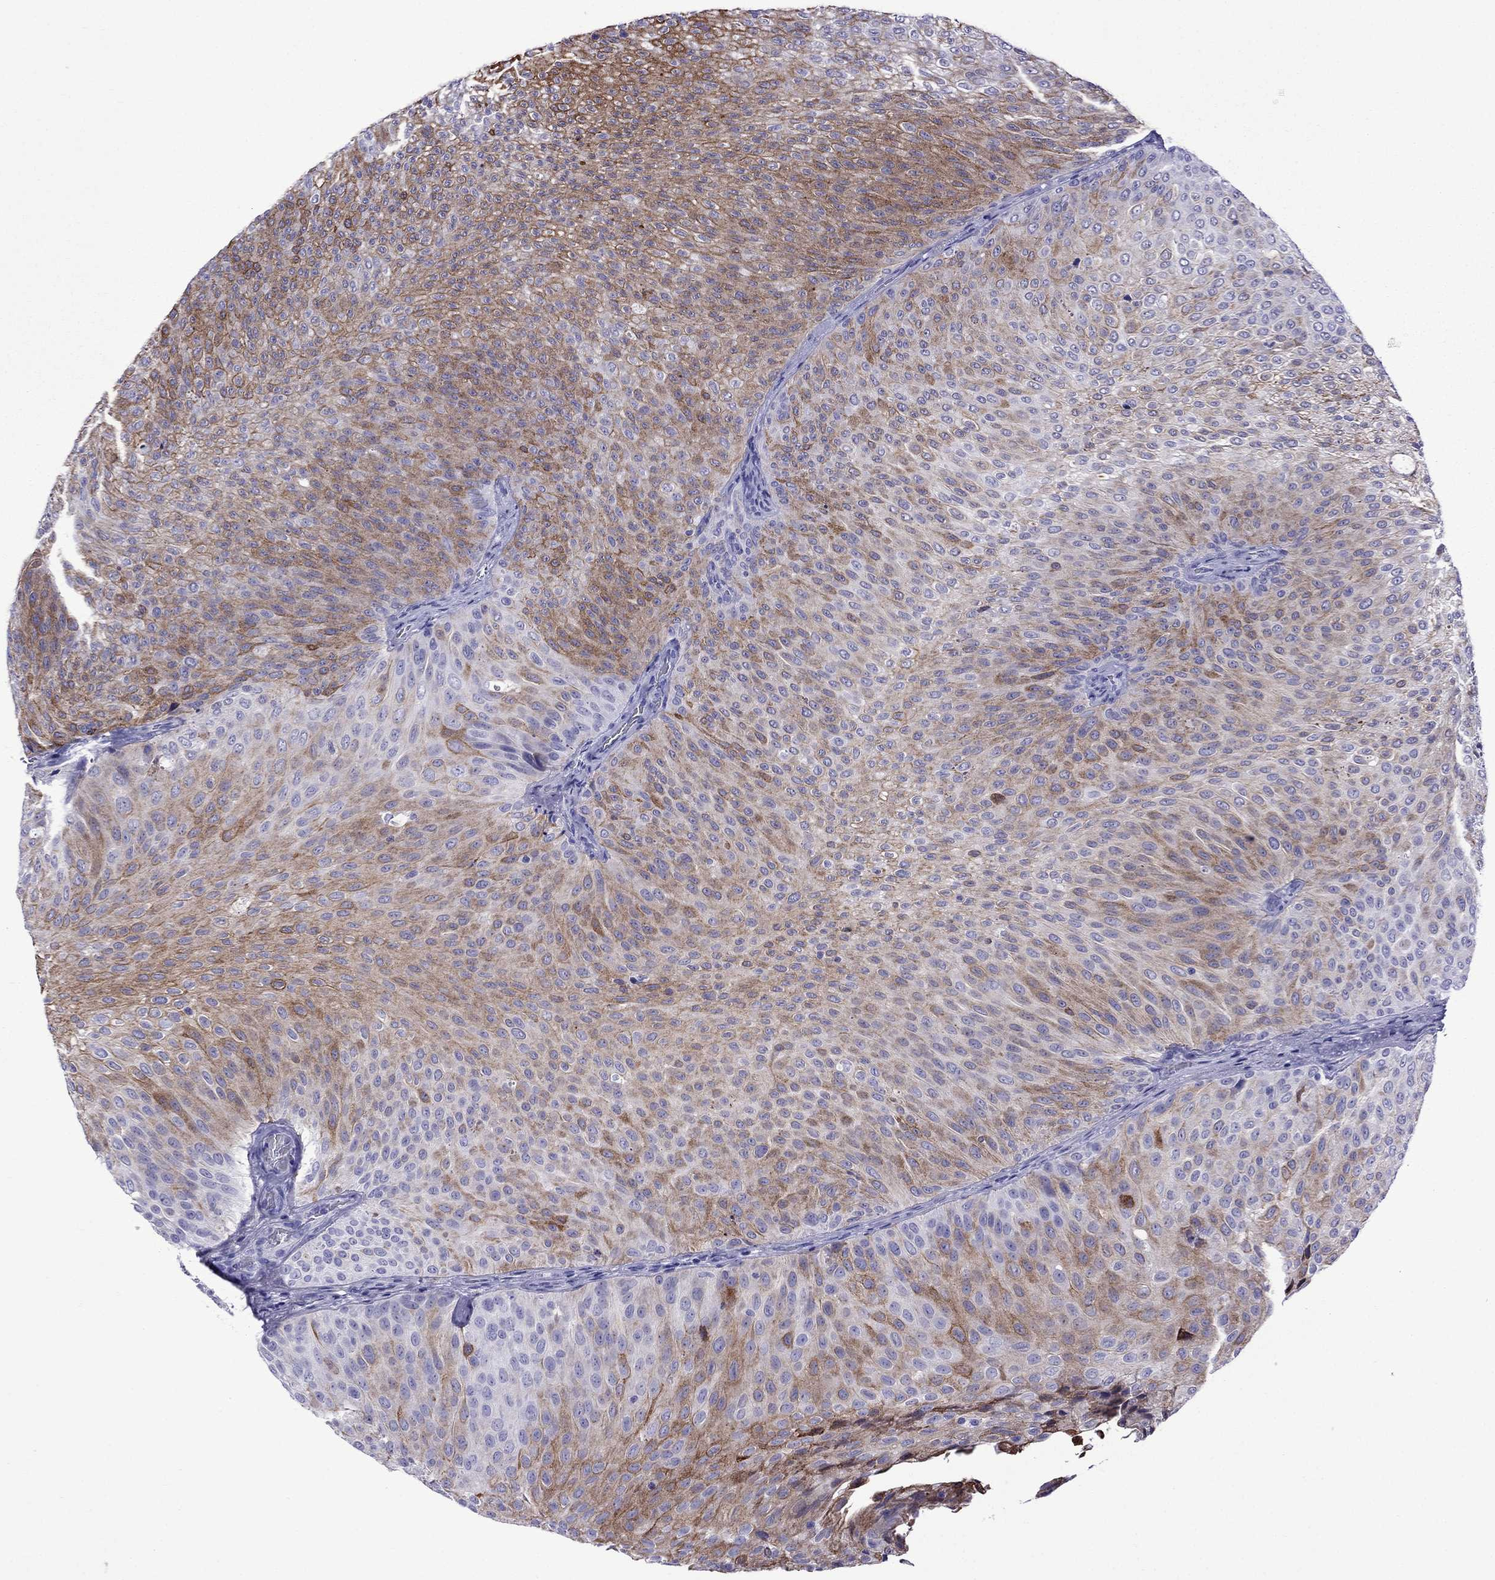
{"staining": {"intensity": "moderate", "quantity": "25%-75%", "location": "cytoplasmic/membranous"}, "tissue": "urothelial cancer", "cell_type": "Tumor cells", "image_type": "cancer", "snomed": [{"axis": "morphology", "description": "Urothelial carcinoma, Low grade"}, {"axis": "topography", "description": "Urinary bladder"}], "caption": "This is a micrograph of IHC staining of urothelial carcinoma (low-grade), which shows moderate positivity in the cytoplasmic/membranous of tumor cells.", "gene": "CRYBA1", "patient": {"sex": "male", "age": 78}}